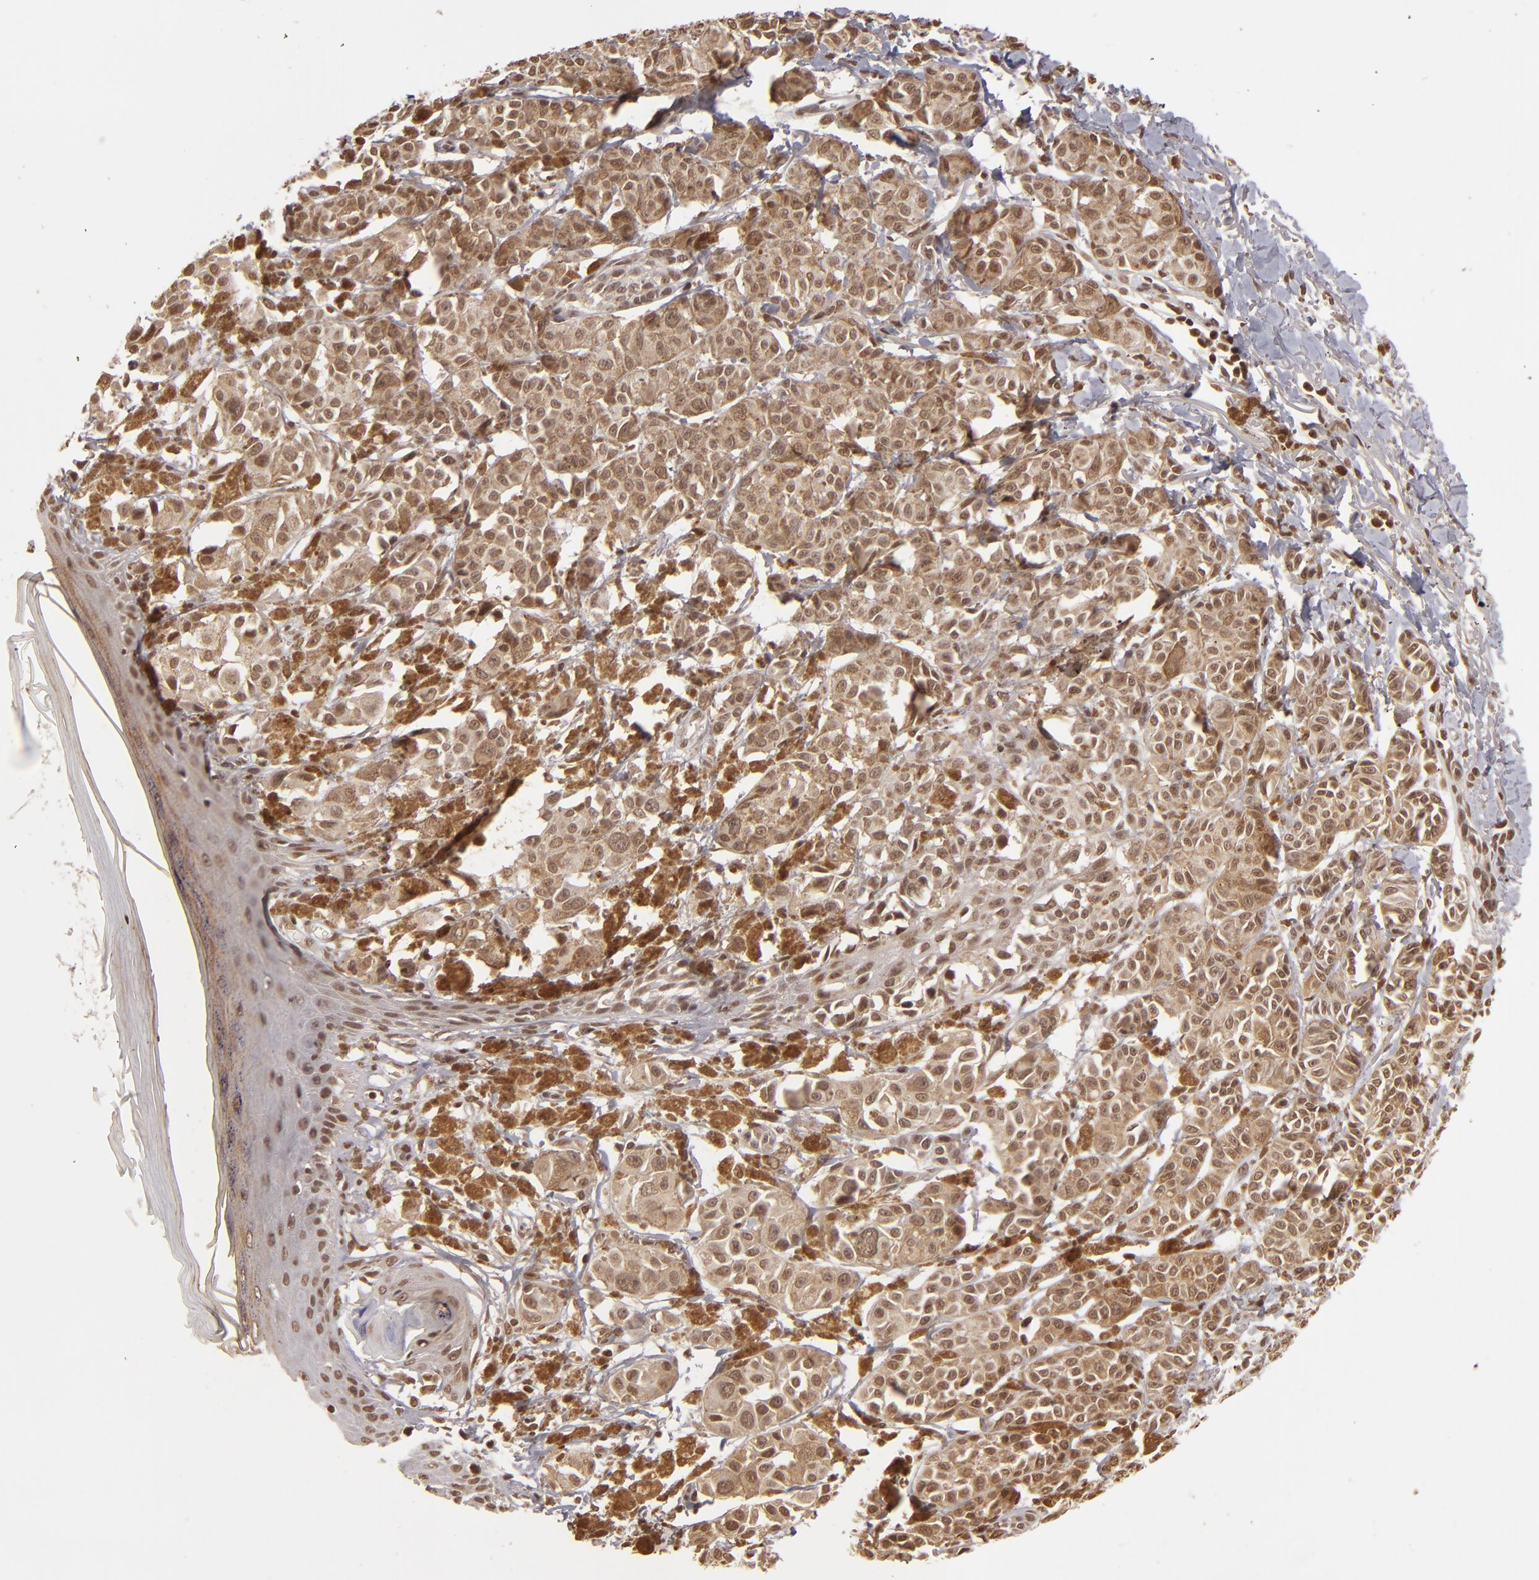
{"staining": {"intensity": "moderate", "quantity": ">75%", "location": "cytoplasmic/membranous,nuclear"}, "tissue": "melanoma", "cell_type": "Tumor cells", "image_type": "cancer", "snomed": [{"axis": "morphology", "description": "Malignant melanoma, NOS"}, {"axis": "topography", "description": "Skin"}], "caption": "Tumor cells exhibit moderate cytoplasmic/membranous and nuclear positivity in about >75% of cells in malignant melanoma. Using DAB (3,3'-diaminobenzidine) (brown) and hematoxylin (blue) stains, captured at high magnification using brightfield microscopy.", "gene": "CUL3", "patient": {"sex": "male", "age": 76}}